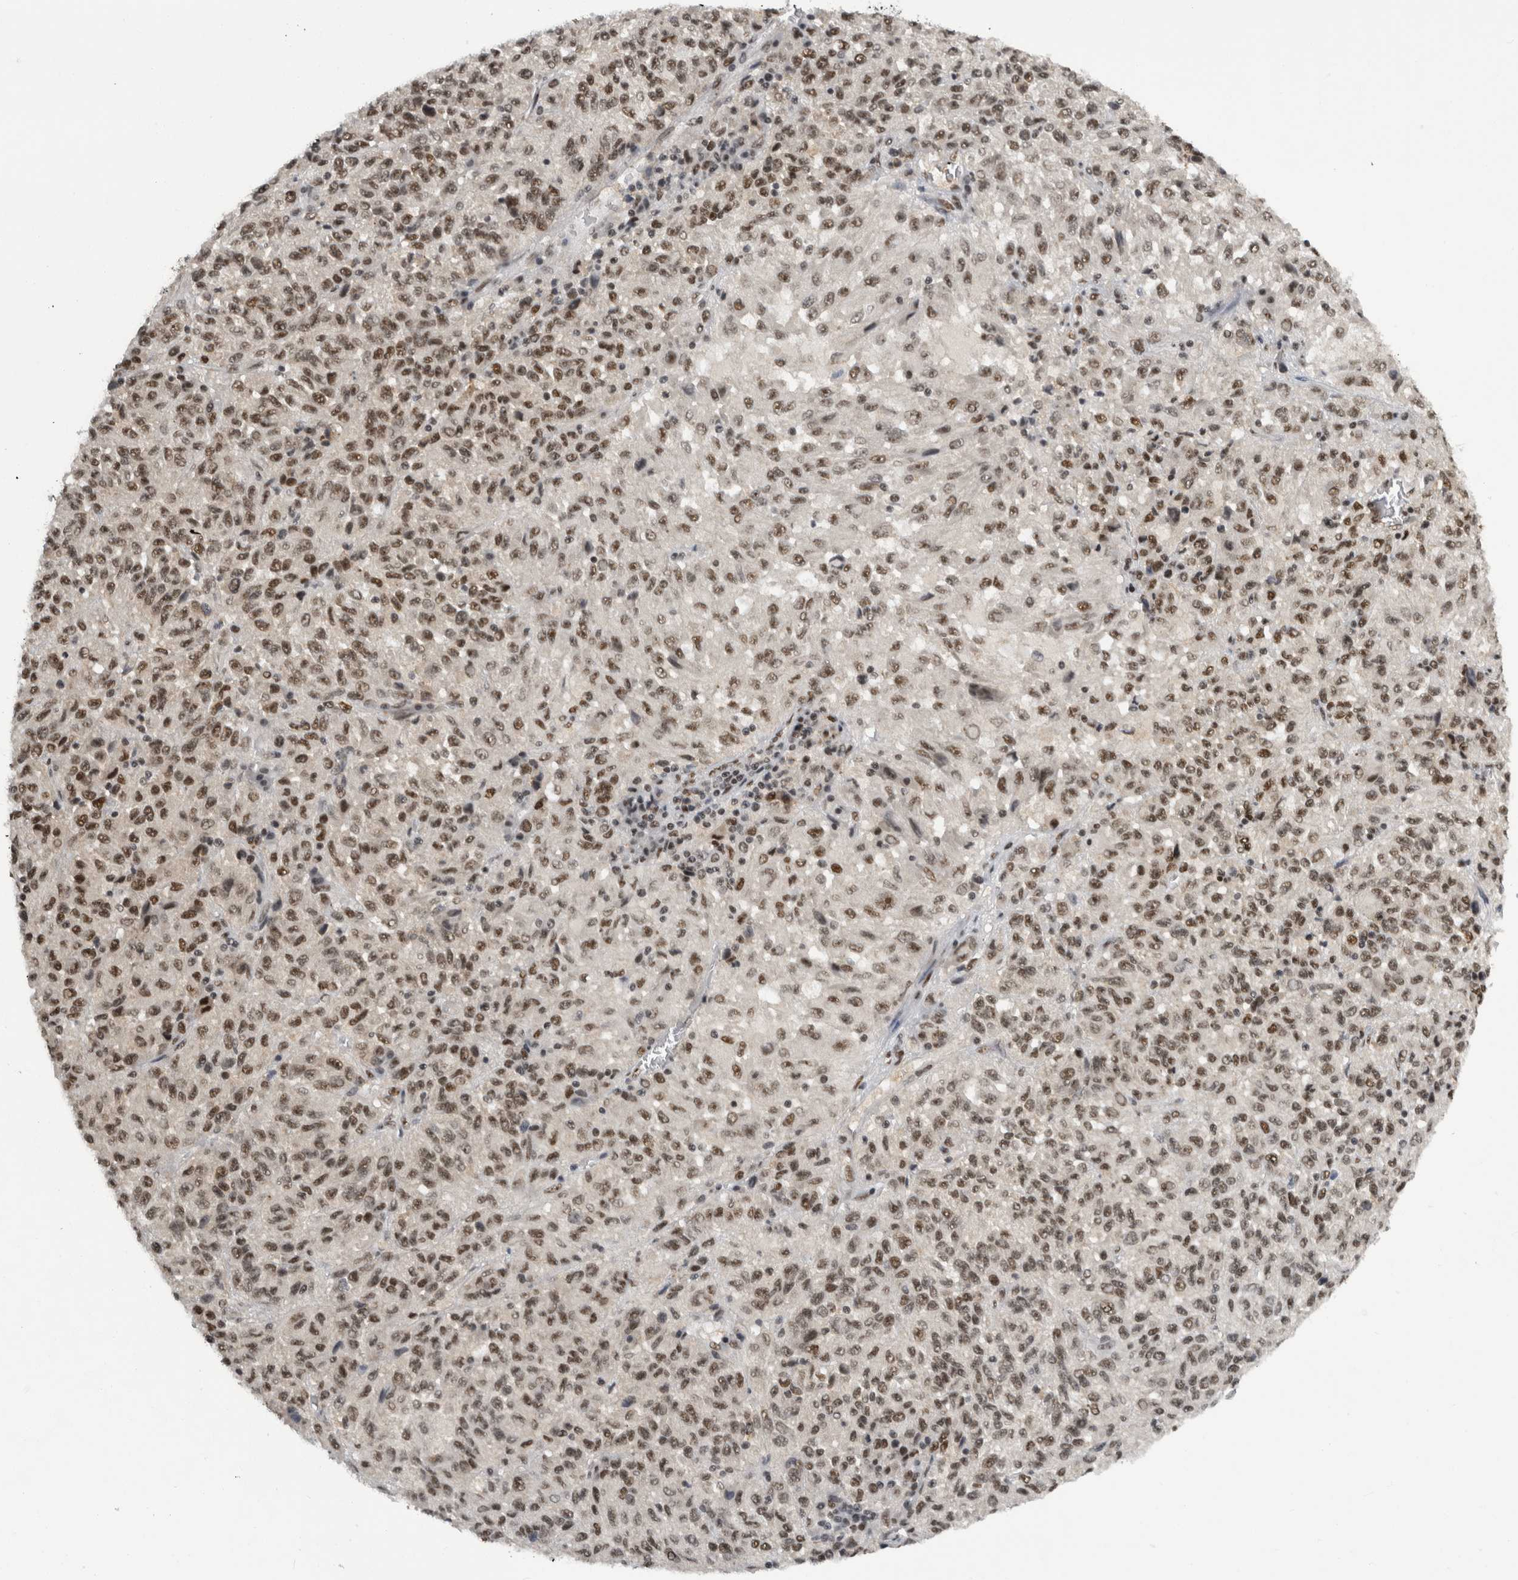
{"staining": {"intensity": "moderate", "quantity": ">75%", "location": "nuclear"}, "tissue": "melanoma", "cell_type": "Tumor cells", "image_type": "cancer", "snomed": [{"axis": "morphology", "description": "Malignant melanoma, Metastatic site"}, {"axis": "topography", "description": "Lung"}], "caption": "Protein positivity by IHC shows moderate nuclear staining in about >75% of tumor cells in malignant melanoma (metastatic site). Ihc stains the protein of interest in brown and the nuclei are stained blue.", "gene": "ZSCAN2", "patient": {"sex": "male", "age": 64}}